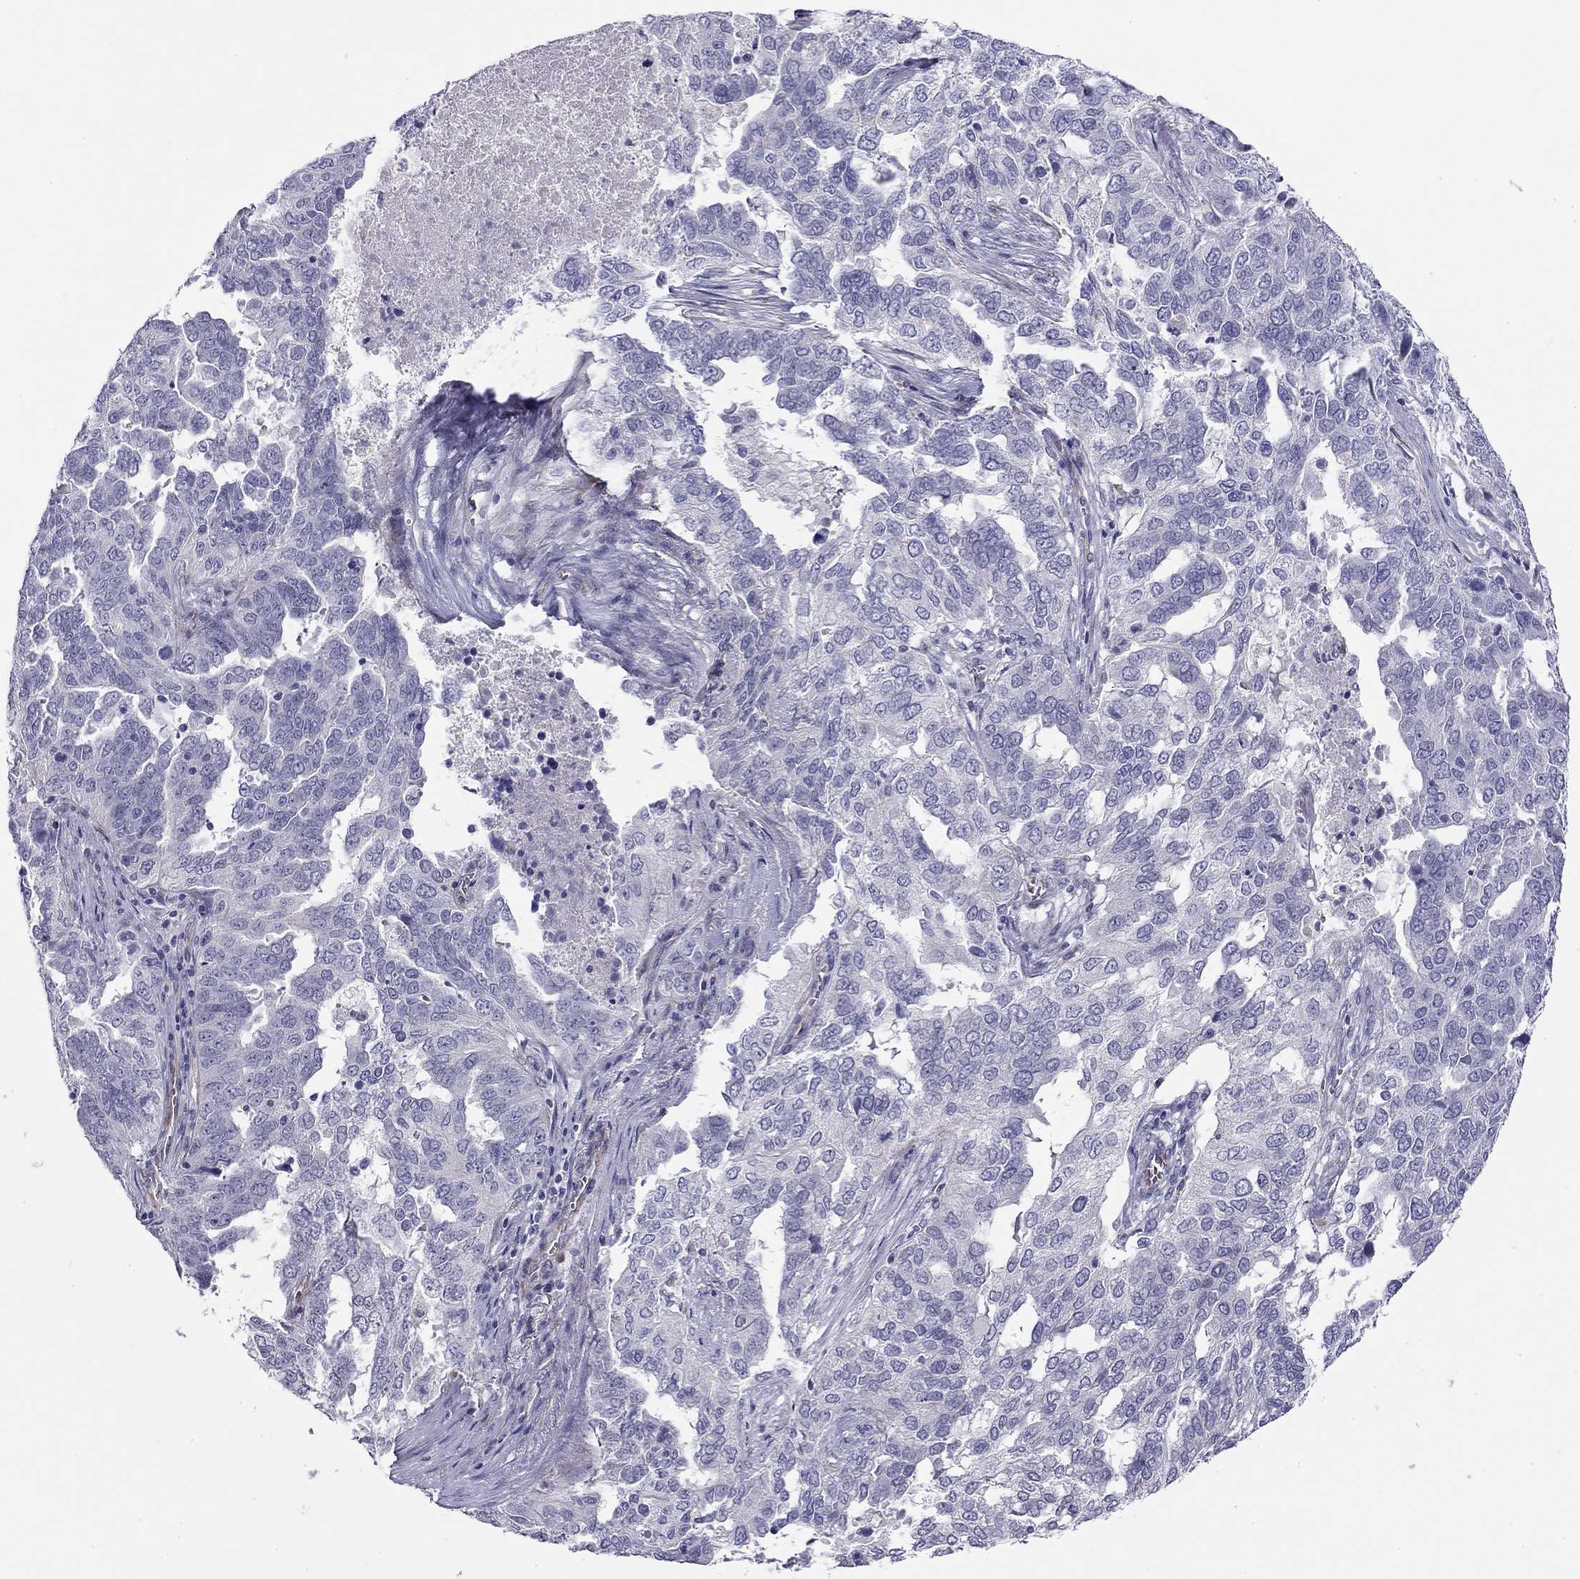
{"staining": {"intensity": "negative", "quantity": "none", "location": "none"}, "tissue": "ovarian cancer", "cell_type": "Tumor cells", "image_type": "cancer", "snomed": [{"axis": "morphology", "description": "Carcinoma, endometroid"}, {"axis": "topography", "description": "Soft tissue"}, {"axis": "topography", "description": "Ovary"}], "caption": "DAB (3,3'-diaminobenzidine) immunohistochemical staining of ovarian cancer (endometroid carcinoma) demonstrates no significant expression in tumor cells. (Immunohistochemistry, brightfield microscopy, high magnification).", "gene": "RTL1", "patient": {"sex": "female", "age": 52}}